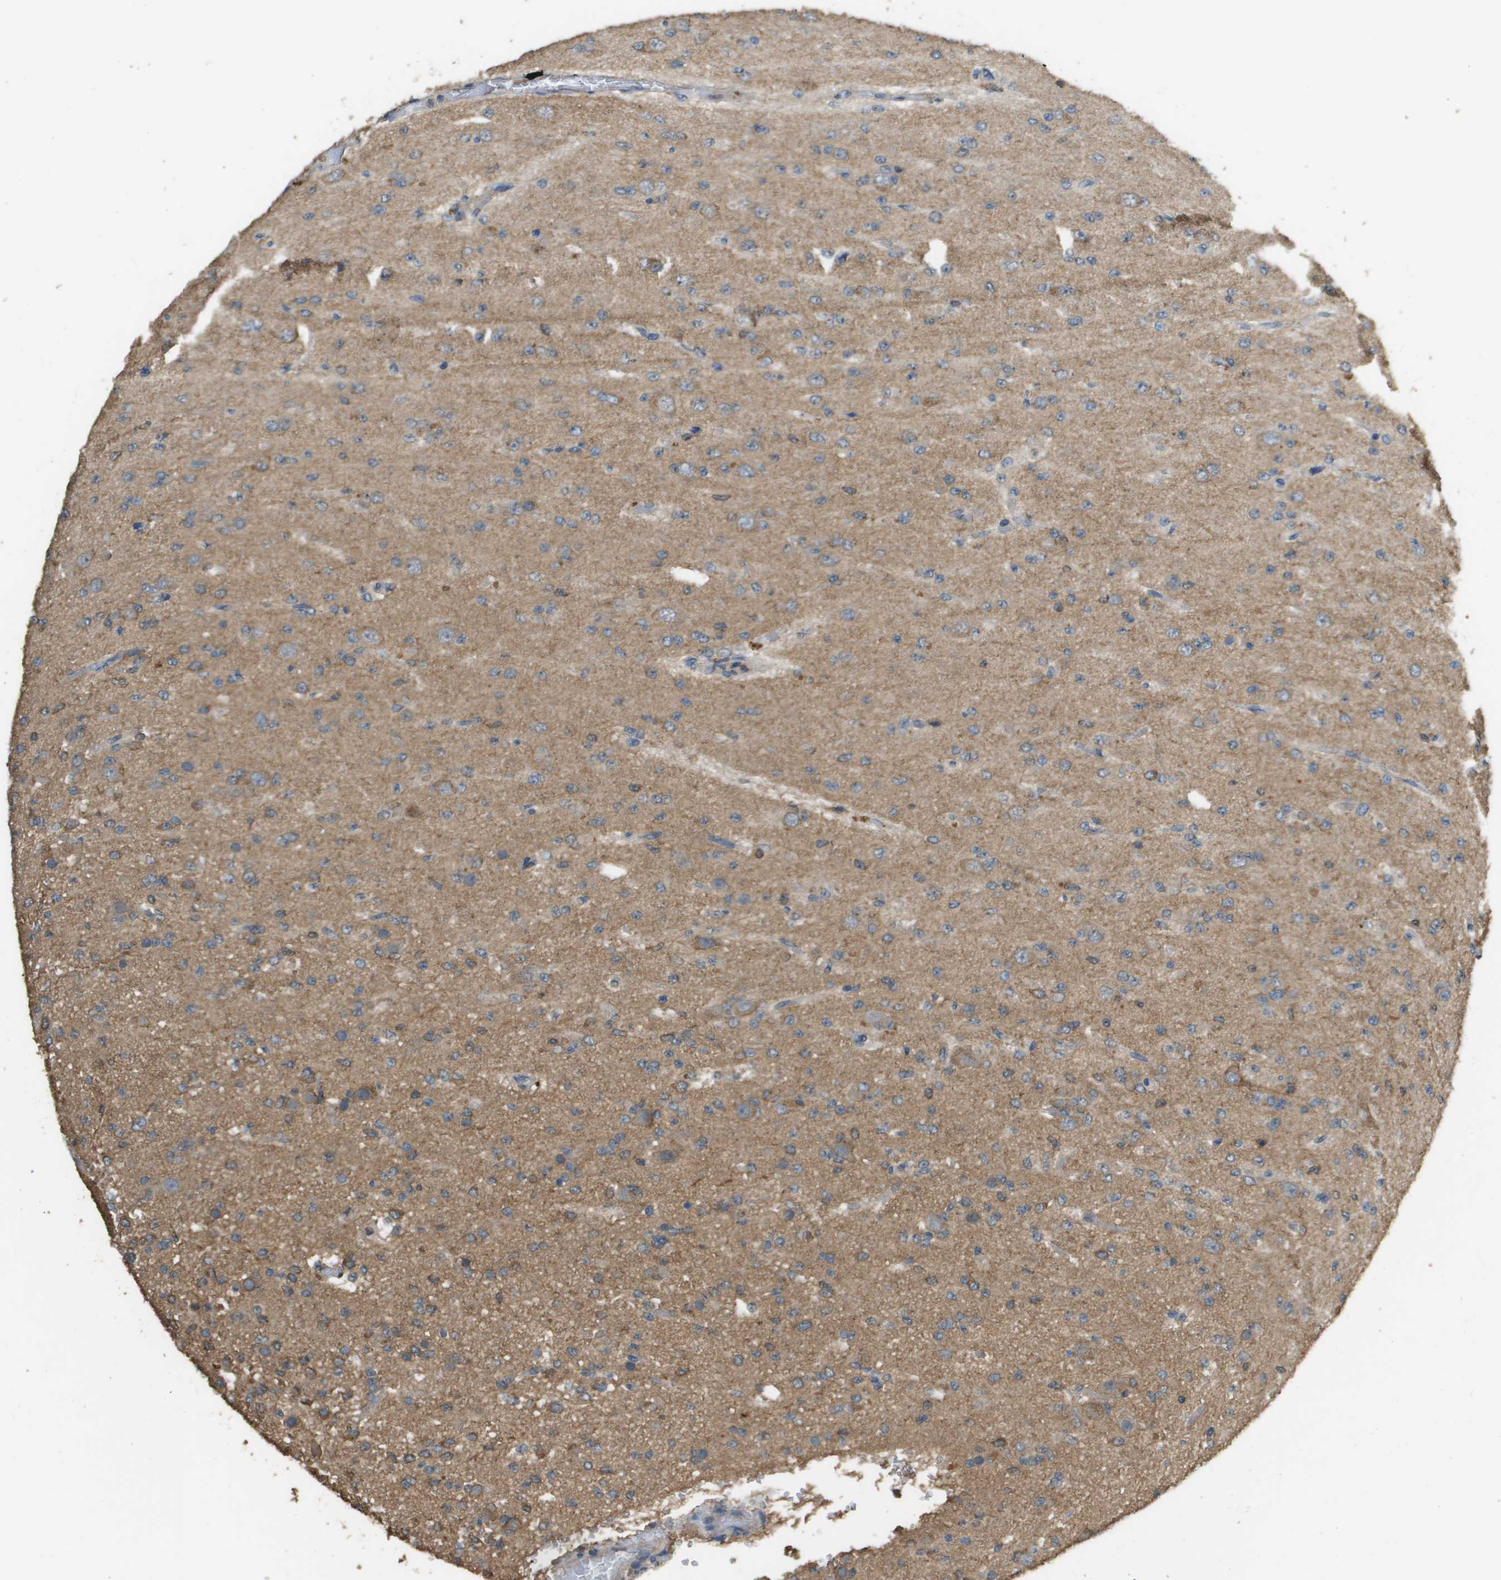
{"staining": {"intensity": "moderate", "quantity": ">75%", "location": "cytoplasmic/membranous"}, "tissue": "glioma", "cell_type": "Tumor cells", "image_type": "cancer", "snomed": [{"axis": "morphology", "description": "Glioma, malignant, Low grade"}, {"axis": "topography", "description": "Brain"}], "caption": "Moderate cytoplasmic/membranous protein expression is present in about >75% of tumor cells in glioma. The staining was performed using DAB (3,3'-diaminobenzidine), with brown indicating positive protein expression. Nuclei are stained blue with hematoxylin.", "gene": "MS4A7", "patient": {"sex": "male", "age": 38}}